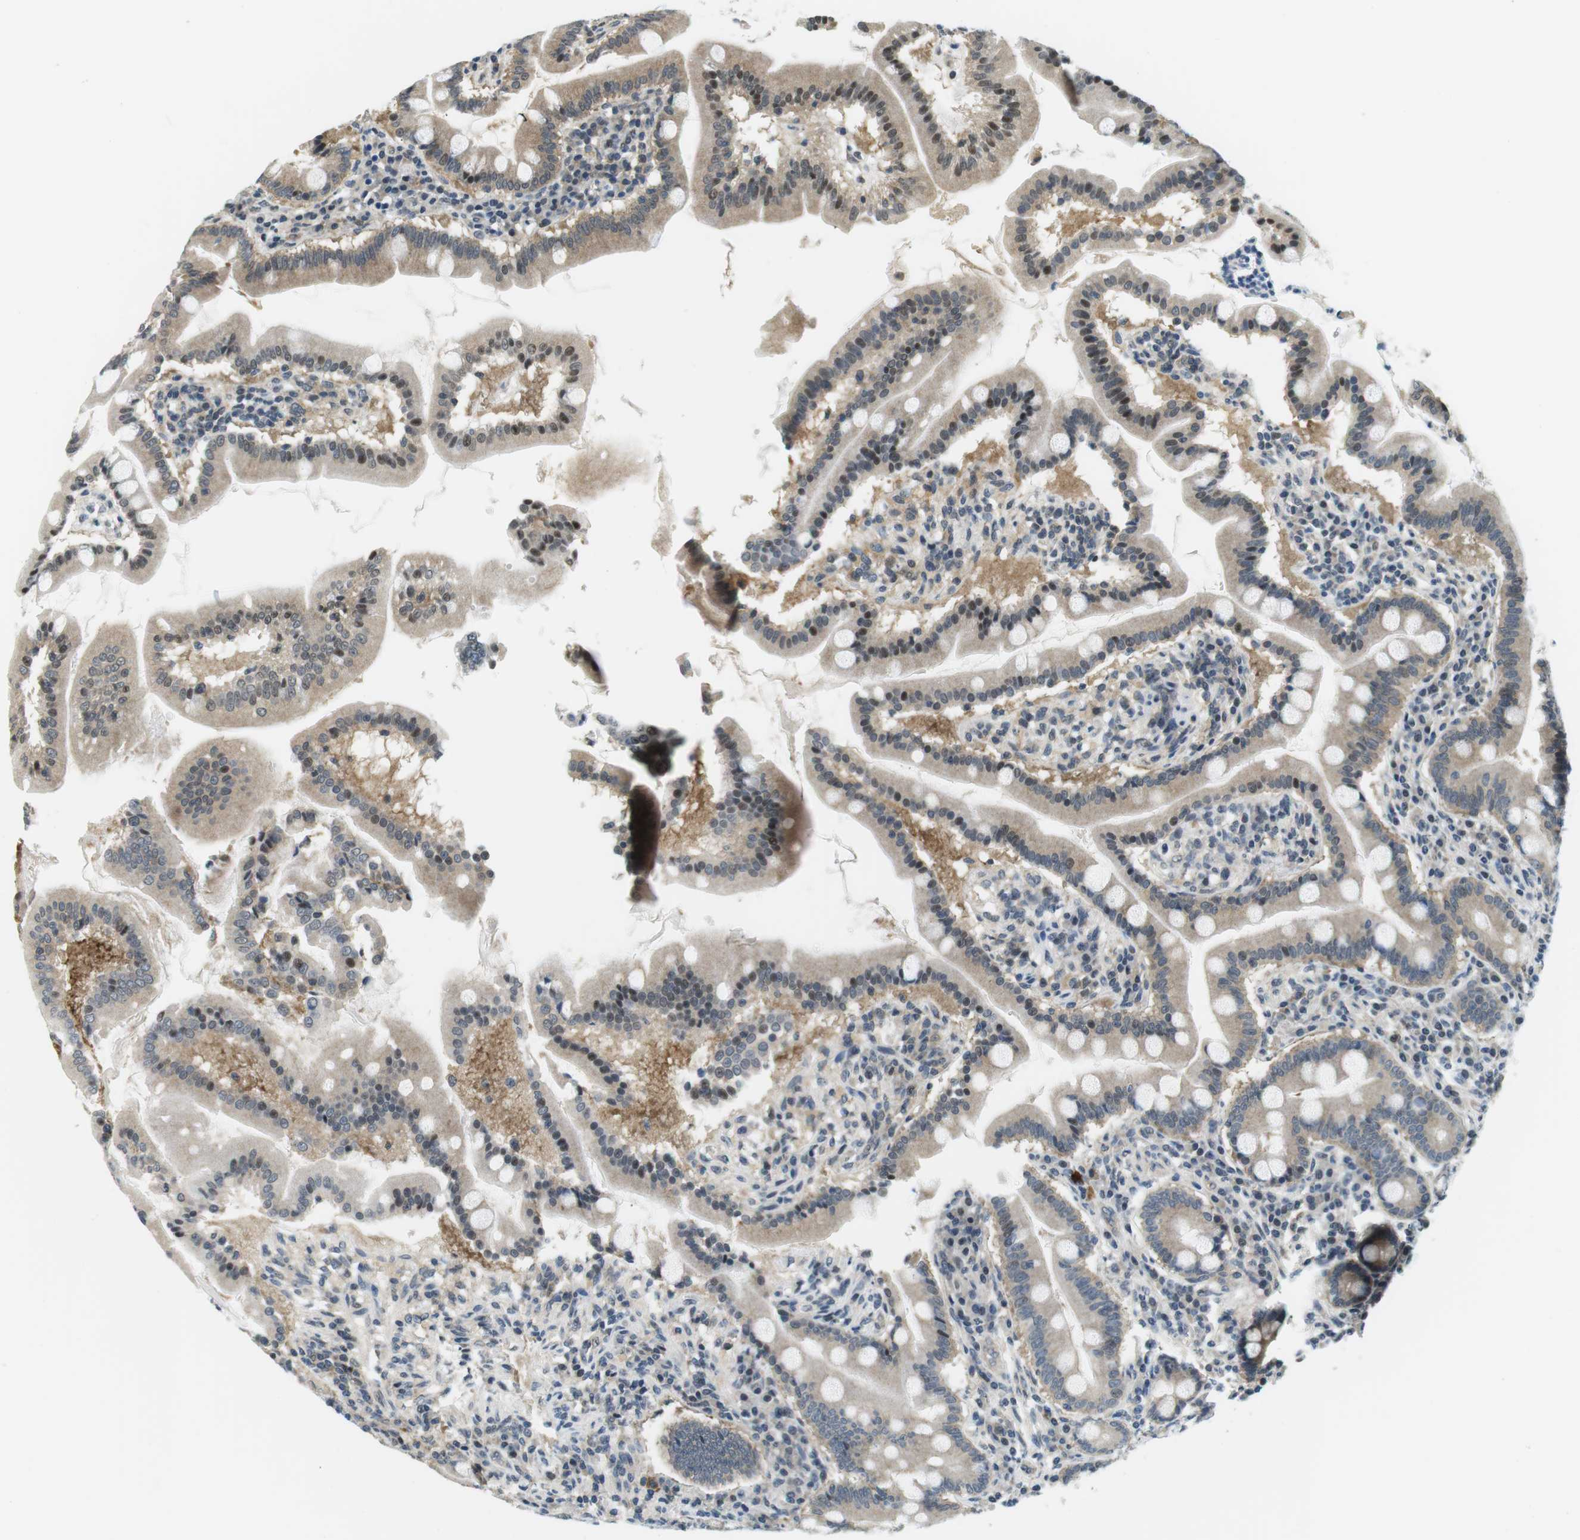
{"staining": {"intensity": "moderate", "quantity": "25%-75%", "location": "cytoplasmic/membranous,nuclear"}, "tissue": "duodenum", "cell_type": "Glandular cells", "image_type": "normal", "snomed": [{"axis": "morphology", "description": "Normal tissue, NOS"}, {"axis": "topography", "description": "Duodenum"}], "caption": "Duodenum stained with DAB IHC reveals medium levels of moderate cytoplasmic/membranous,nuclear staining in about 25%-75% of glandular cells. (brown staining indicates protein expression, while blue staining denotes nuclei).", "gene": "CSNK2B", "patient": {"sex": "male", "age": 50}}